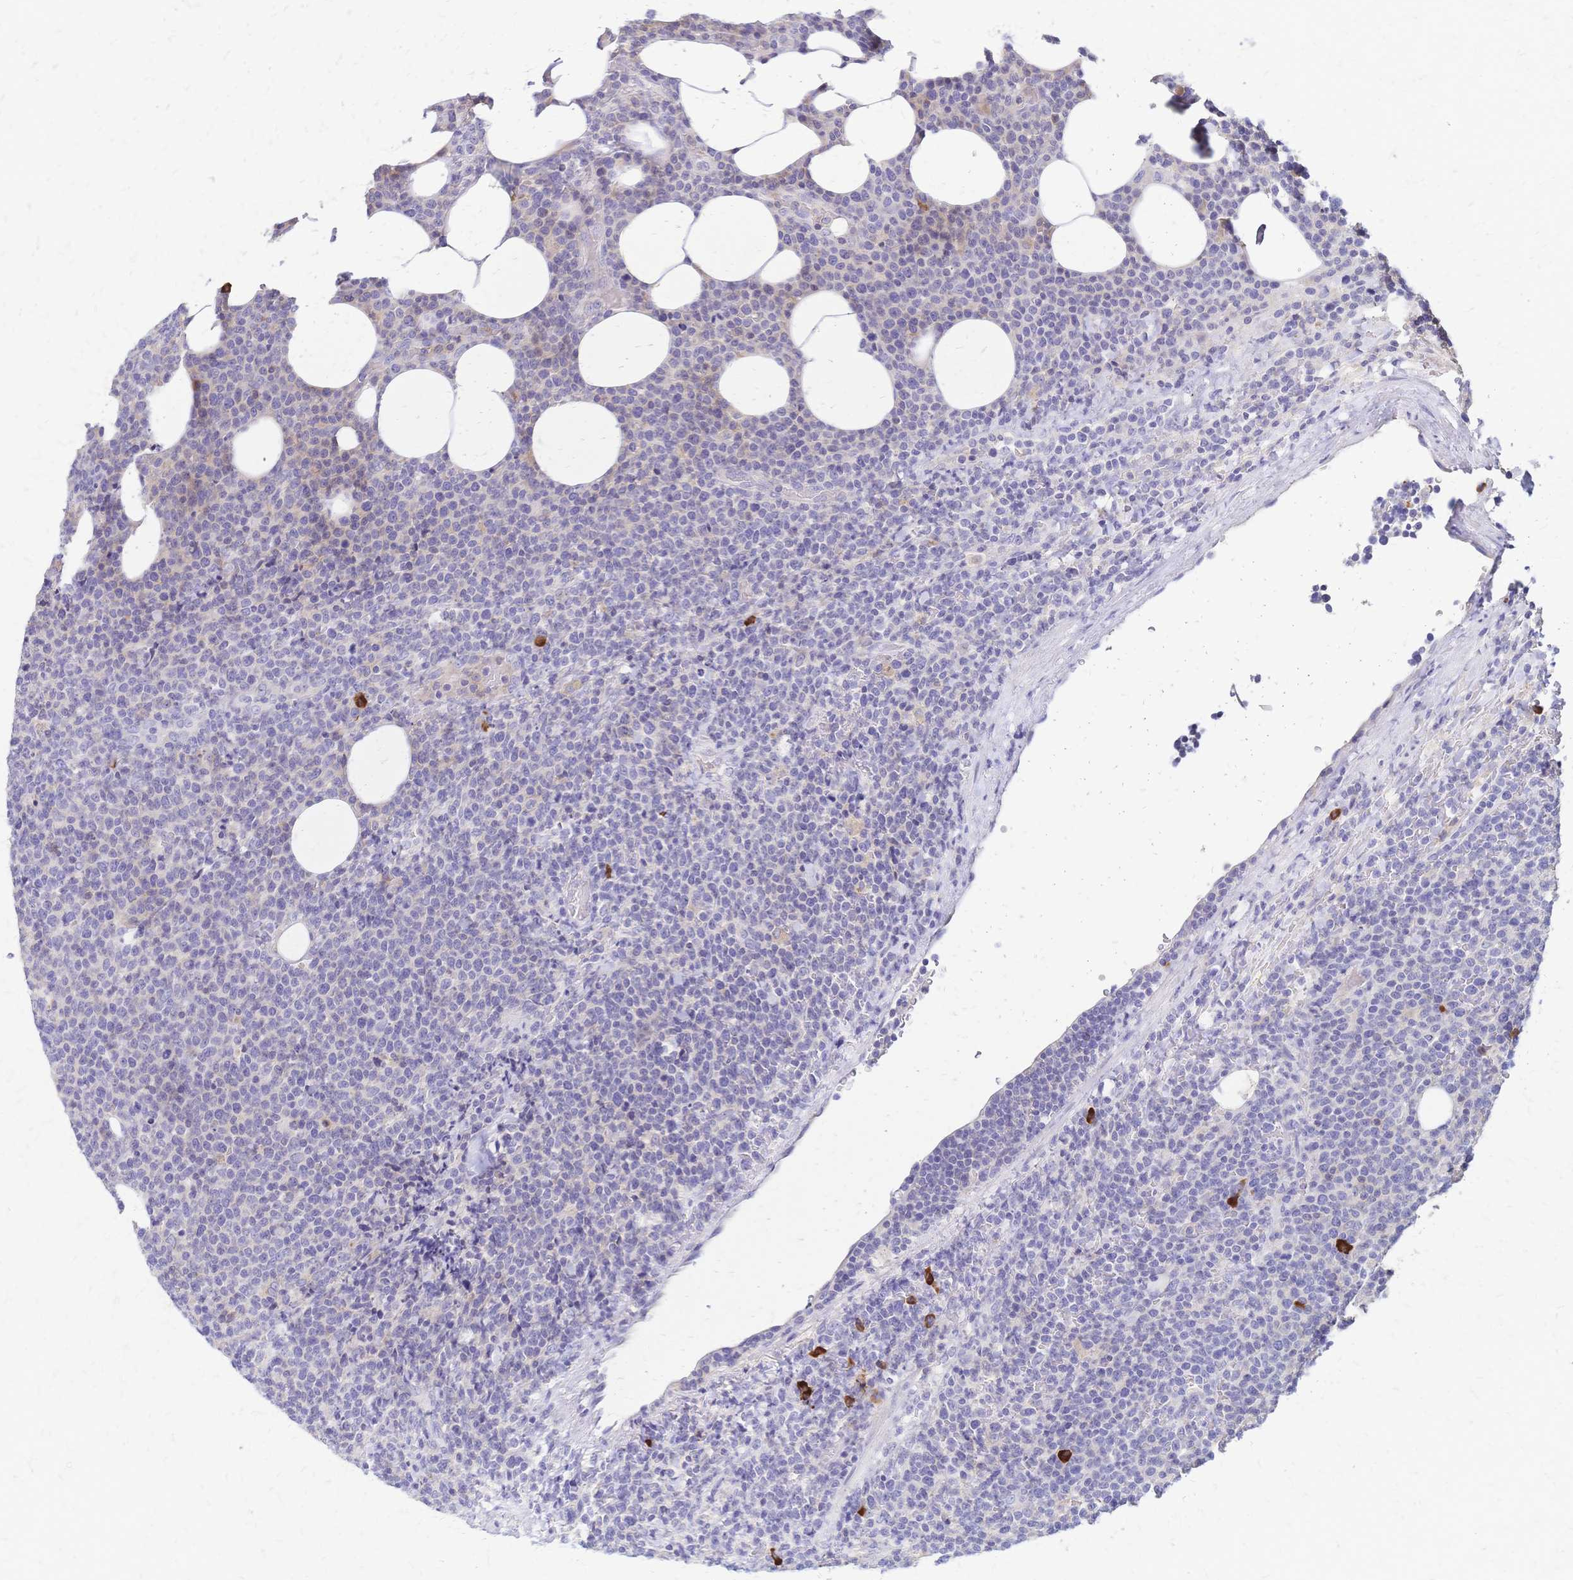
{"staining": {"intensity": "negative", "quantity": "none", "location": "none"}, "tissue": "lymphoma", "cell_type": "Tumor cells", "image_type": "cancer", "snomed": [{"axis": "morphology", "description": "Malignant lymphoma, non-Hodgkin's type, High grade"}, {"axis": "topography", "description": "Lymph node"}], "caption": "This histopathology image is of lymphoma stained with immunohistochemistry (IHC) to label a protein in brown with the nuclei are counter-stained blue. There is no staining in tumor cells.", "gene": "IL2RA", "patient": {"sex": "male", "age": 61}}